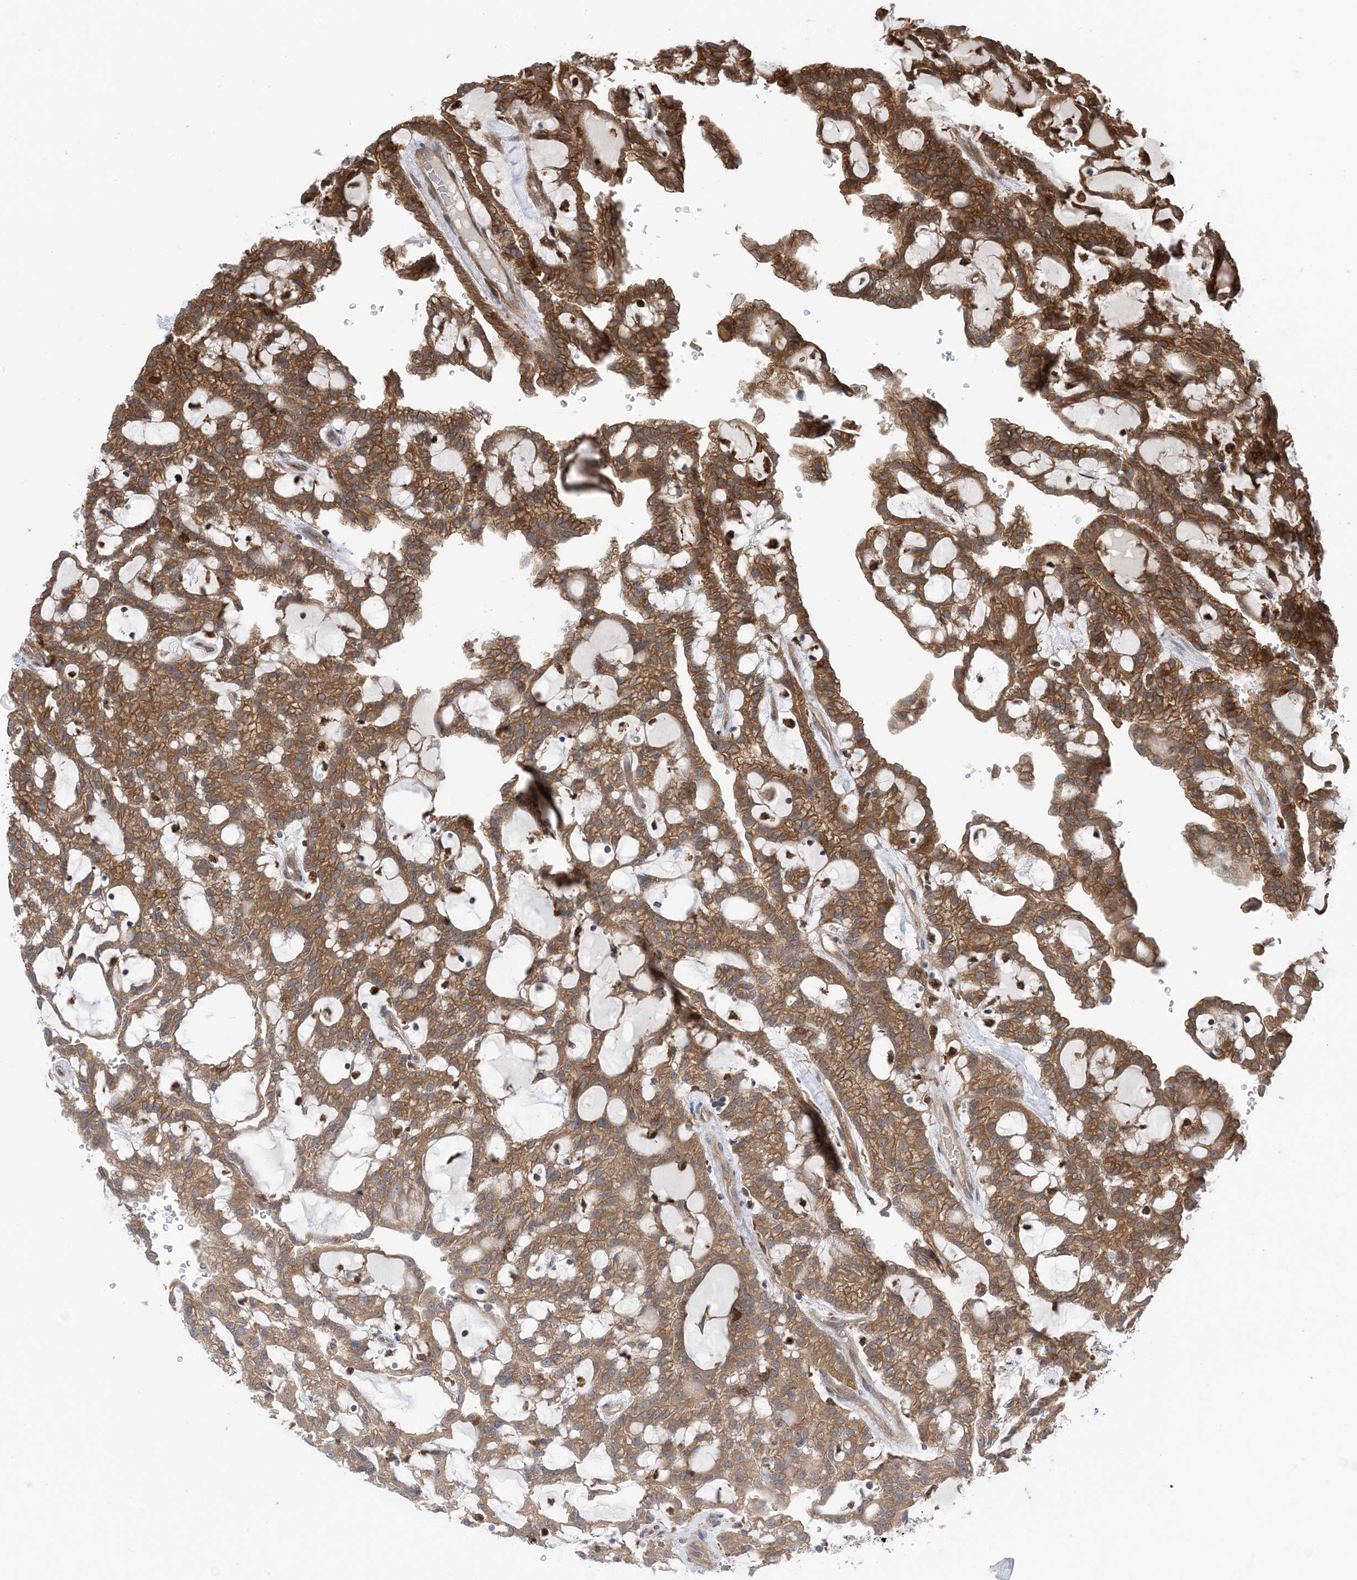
{"staining": {"intensity": "moderate", "quantity": ">75%", "location": "cytoplasmic/membranous"}, "tissue": "renal cancer", "cell_type": "Tumor cells", "image_type": "cancer", "snomed": [{"axis": "morphology", "description": "Adenocarcinoma, NOS"}, {"axis": "topography", "description": "Kidney"}], "caption": "Renal cancer (adenocarcinoma) was stained to show a protein in brown. There is medium levels of moderate cytoplasmic/membranous positivity in about >75% of tumor cells.", "gene": "HS1BP3", "patient": {"sex": "male", "age": 63}}